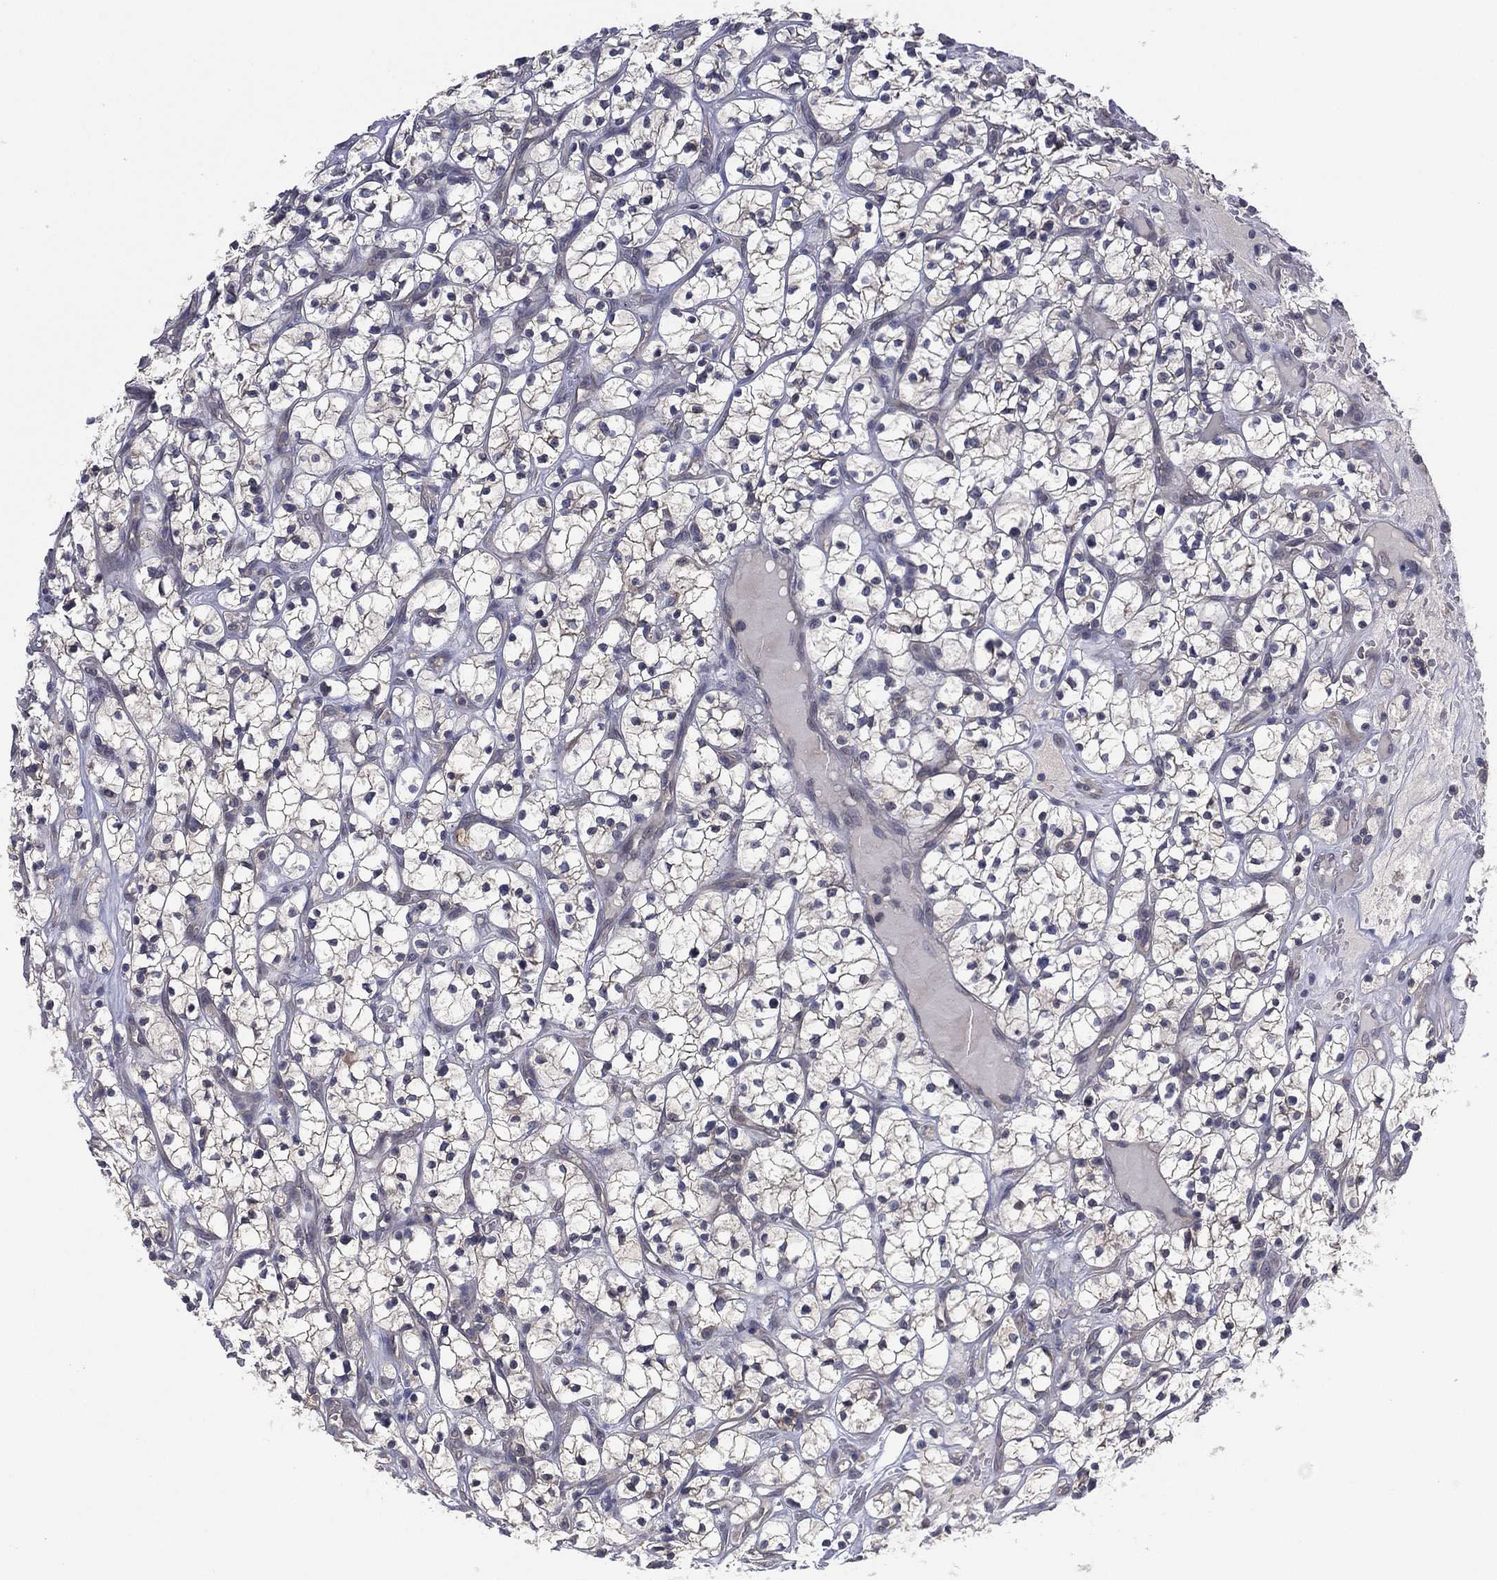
{"staining": {"intensity": "negative", "quantity": "none", "location": "none"}, "tissue": "renal cancer", "cell_type": "Tumor cells", "image_type": "cancer", "snomed": [{"axis": "morphology", "description": "Adenocarcinoma, NOS"}, {"axis": "topography", "description": "Kidney"}], "caption": "Renal cancer was stained to show a protein in brown. There is no significant expression in tumor cells.", "gene": "MPP7", "patient": {"sex": "female", "age": 64}}